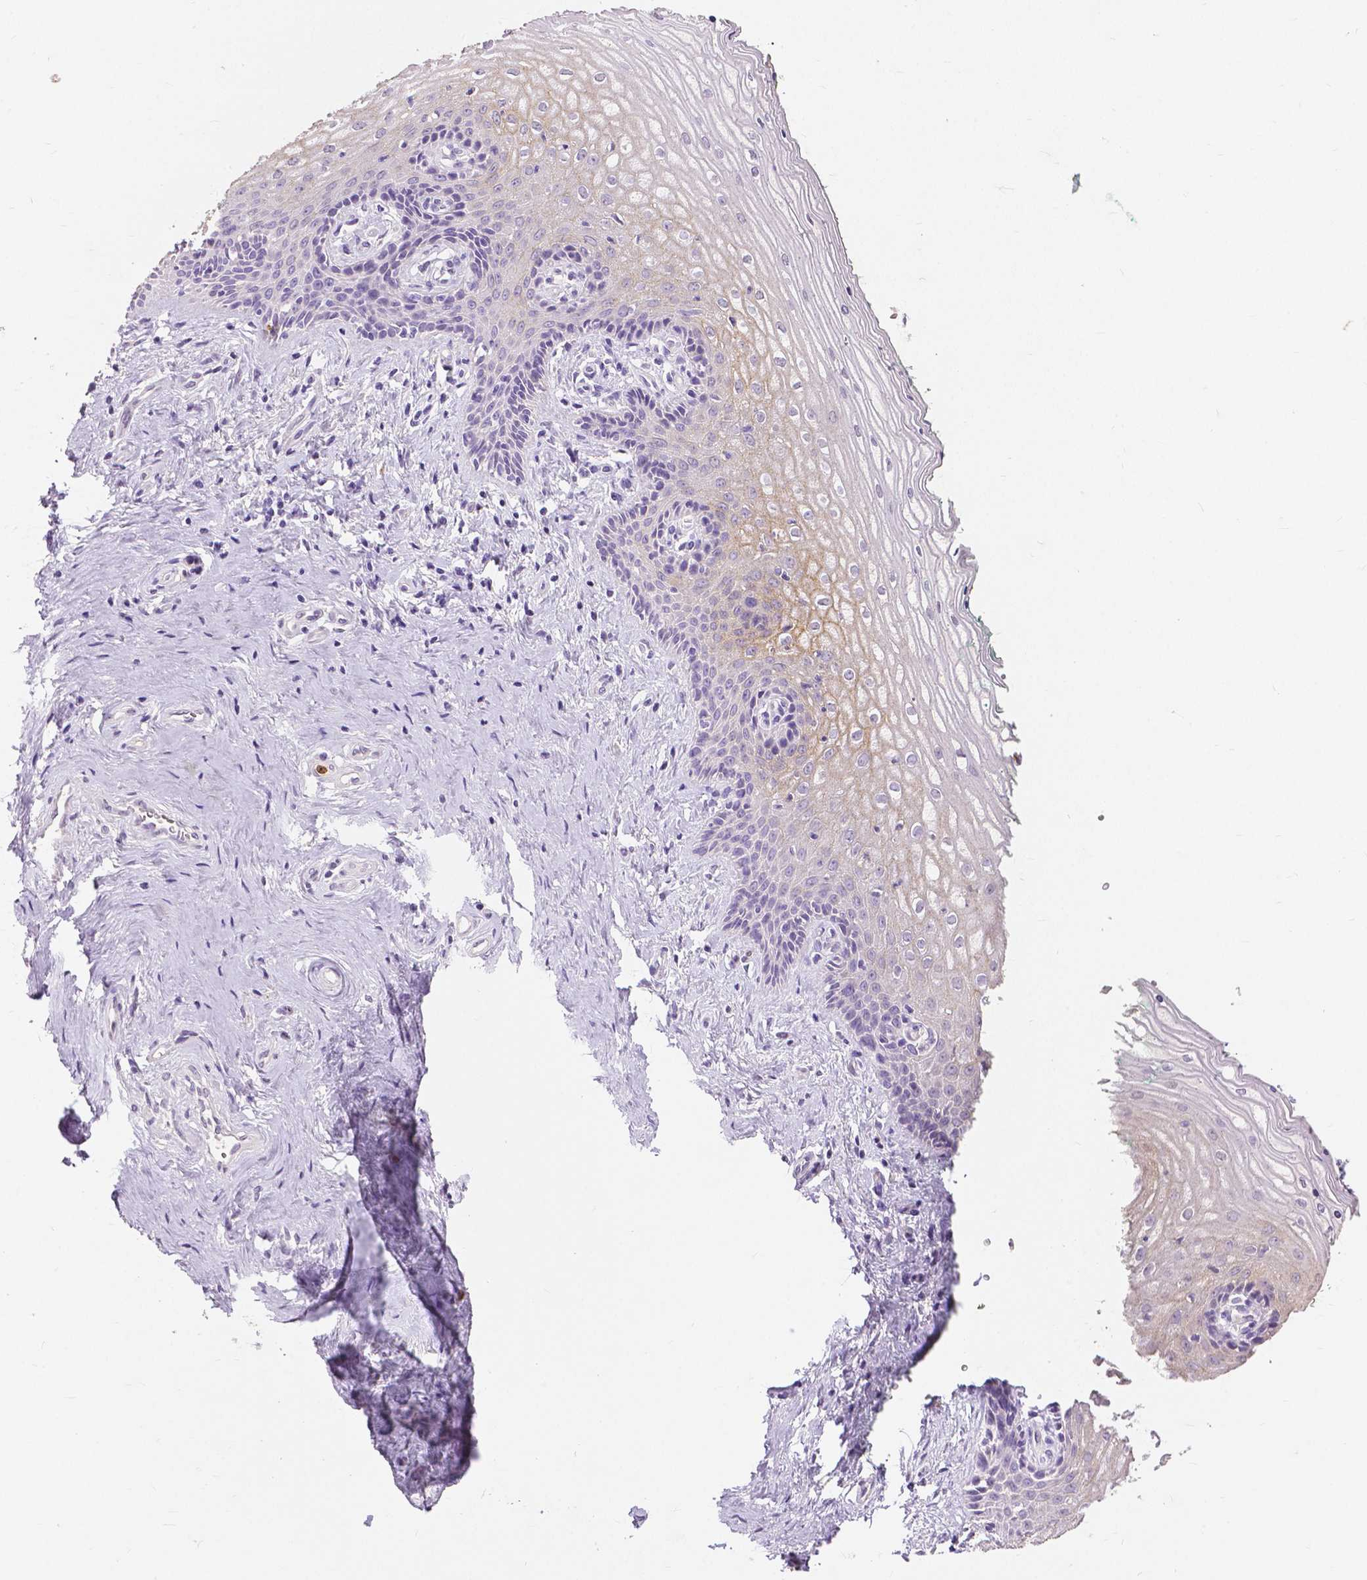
{"staining": {"intensity": "moderate", "quantity": "<25%", "location": "cytoplasmic/membranous"}, "tissue": "vagina", "cell_type": "Squamous epithelial cells", "image_type": "normal", "snomed": [{"axis": "morphology", "description": "Normal tissue, NOS"}, {"axis": "topography", "description": "Vagina"}], "caption": "Normal vagina shows moderate cytoplasmic/membranous staining in approximately <25% of squamous epithelial cells.", "gene": "CXCR2", "patient": {"sex": "female", "age": 45}}